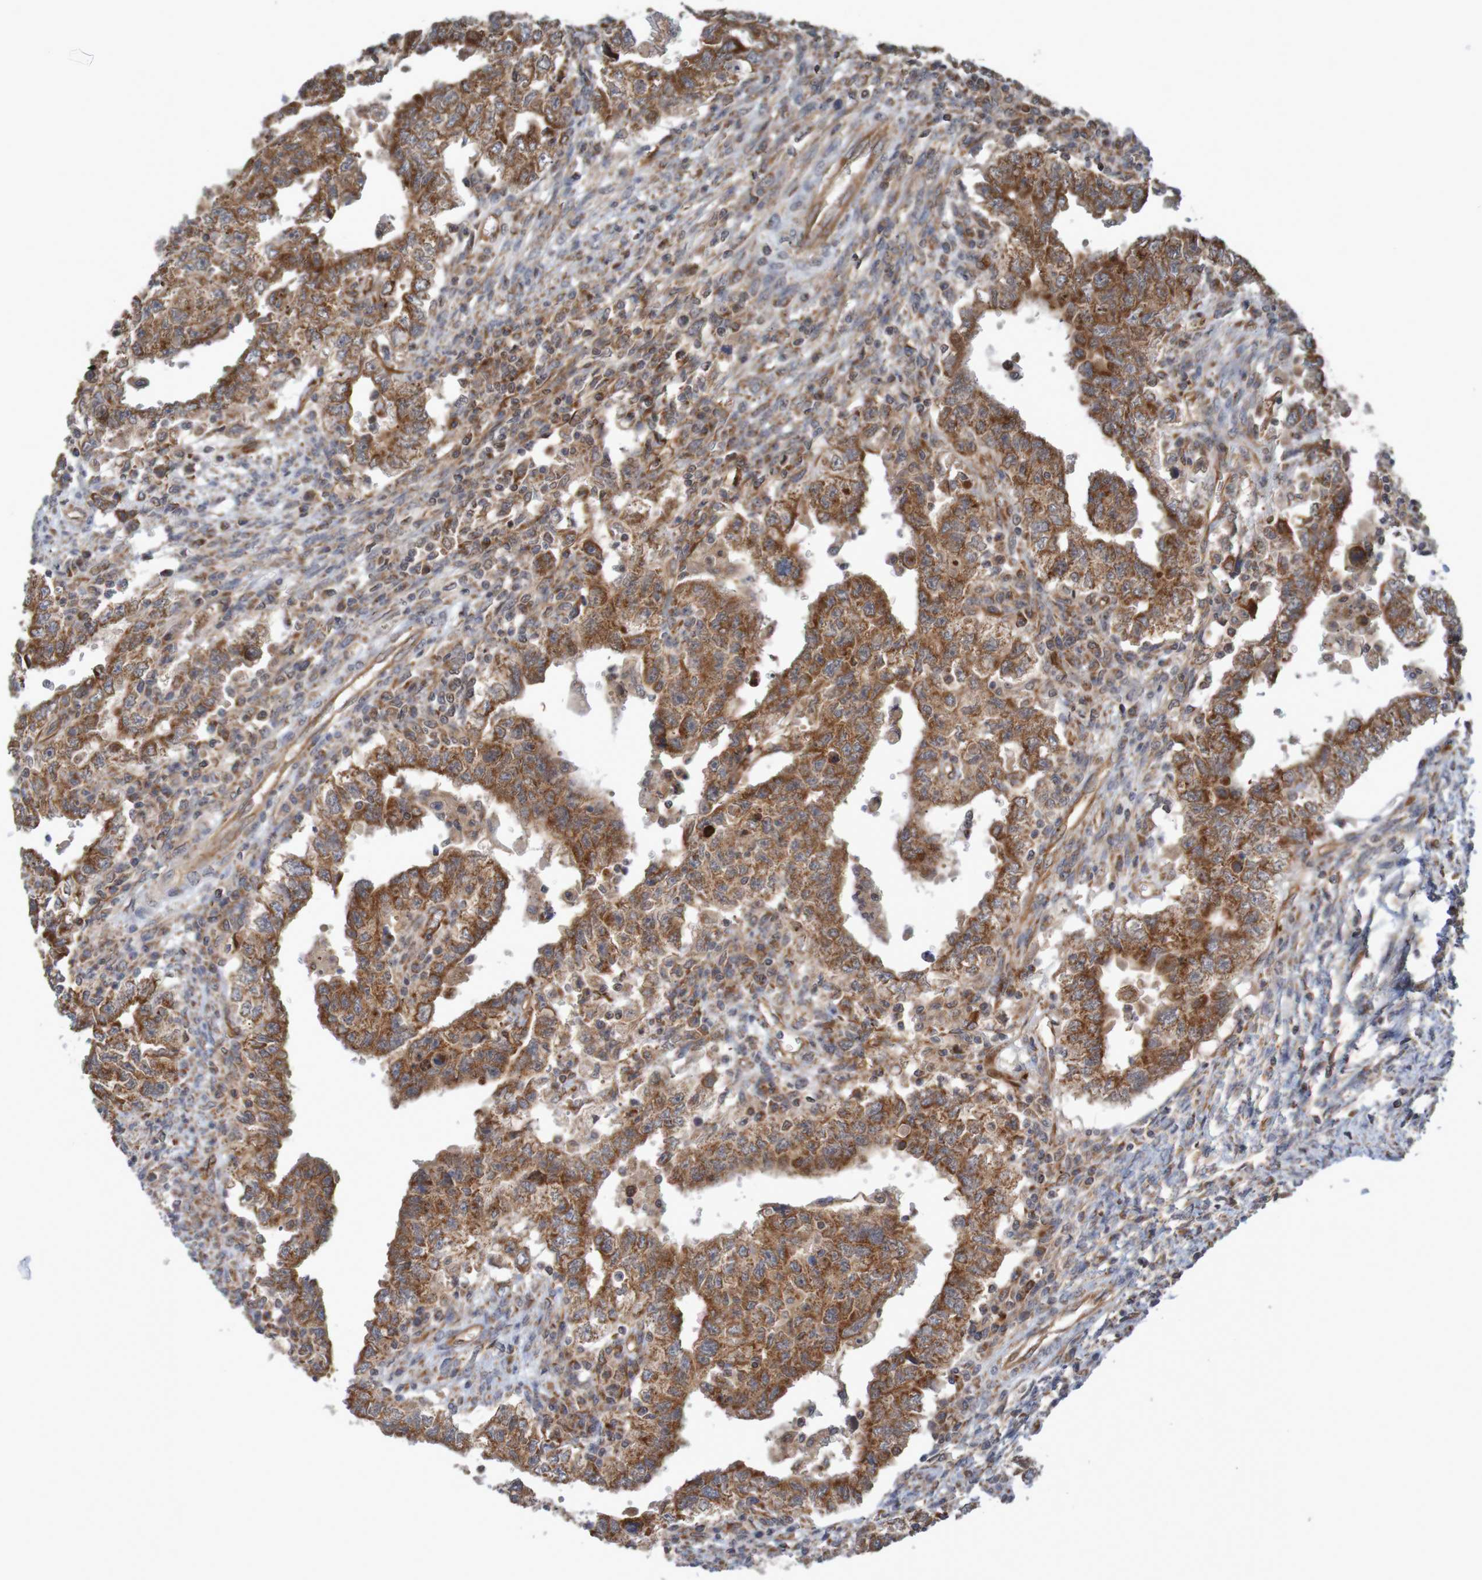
{"staining": {"intensity": "strong", "quantity": ">75%", "location": "cytoplasmic/membranous"}, "tissue": "testis cancer", "cell_type": "Tumor cells", "image_type": "cancer", "snomed": [{"axis": "morphology", "description": "Carcinoma, Embryonal, NOS"}, {"axis": "topography", "description": "Testis"}], "caption": "Testis embryonal carcinoma stained with DAB (3,3'-diaminobenzidine) IHC demonstrates high levels of strong cytoplasmic/membranous positivity in about >75% of tumor cells.", "gene": "MRPL52", "patient": {"sex": "male", "age": 26}}